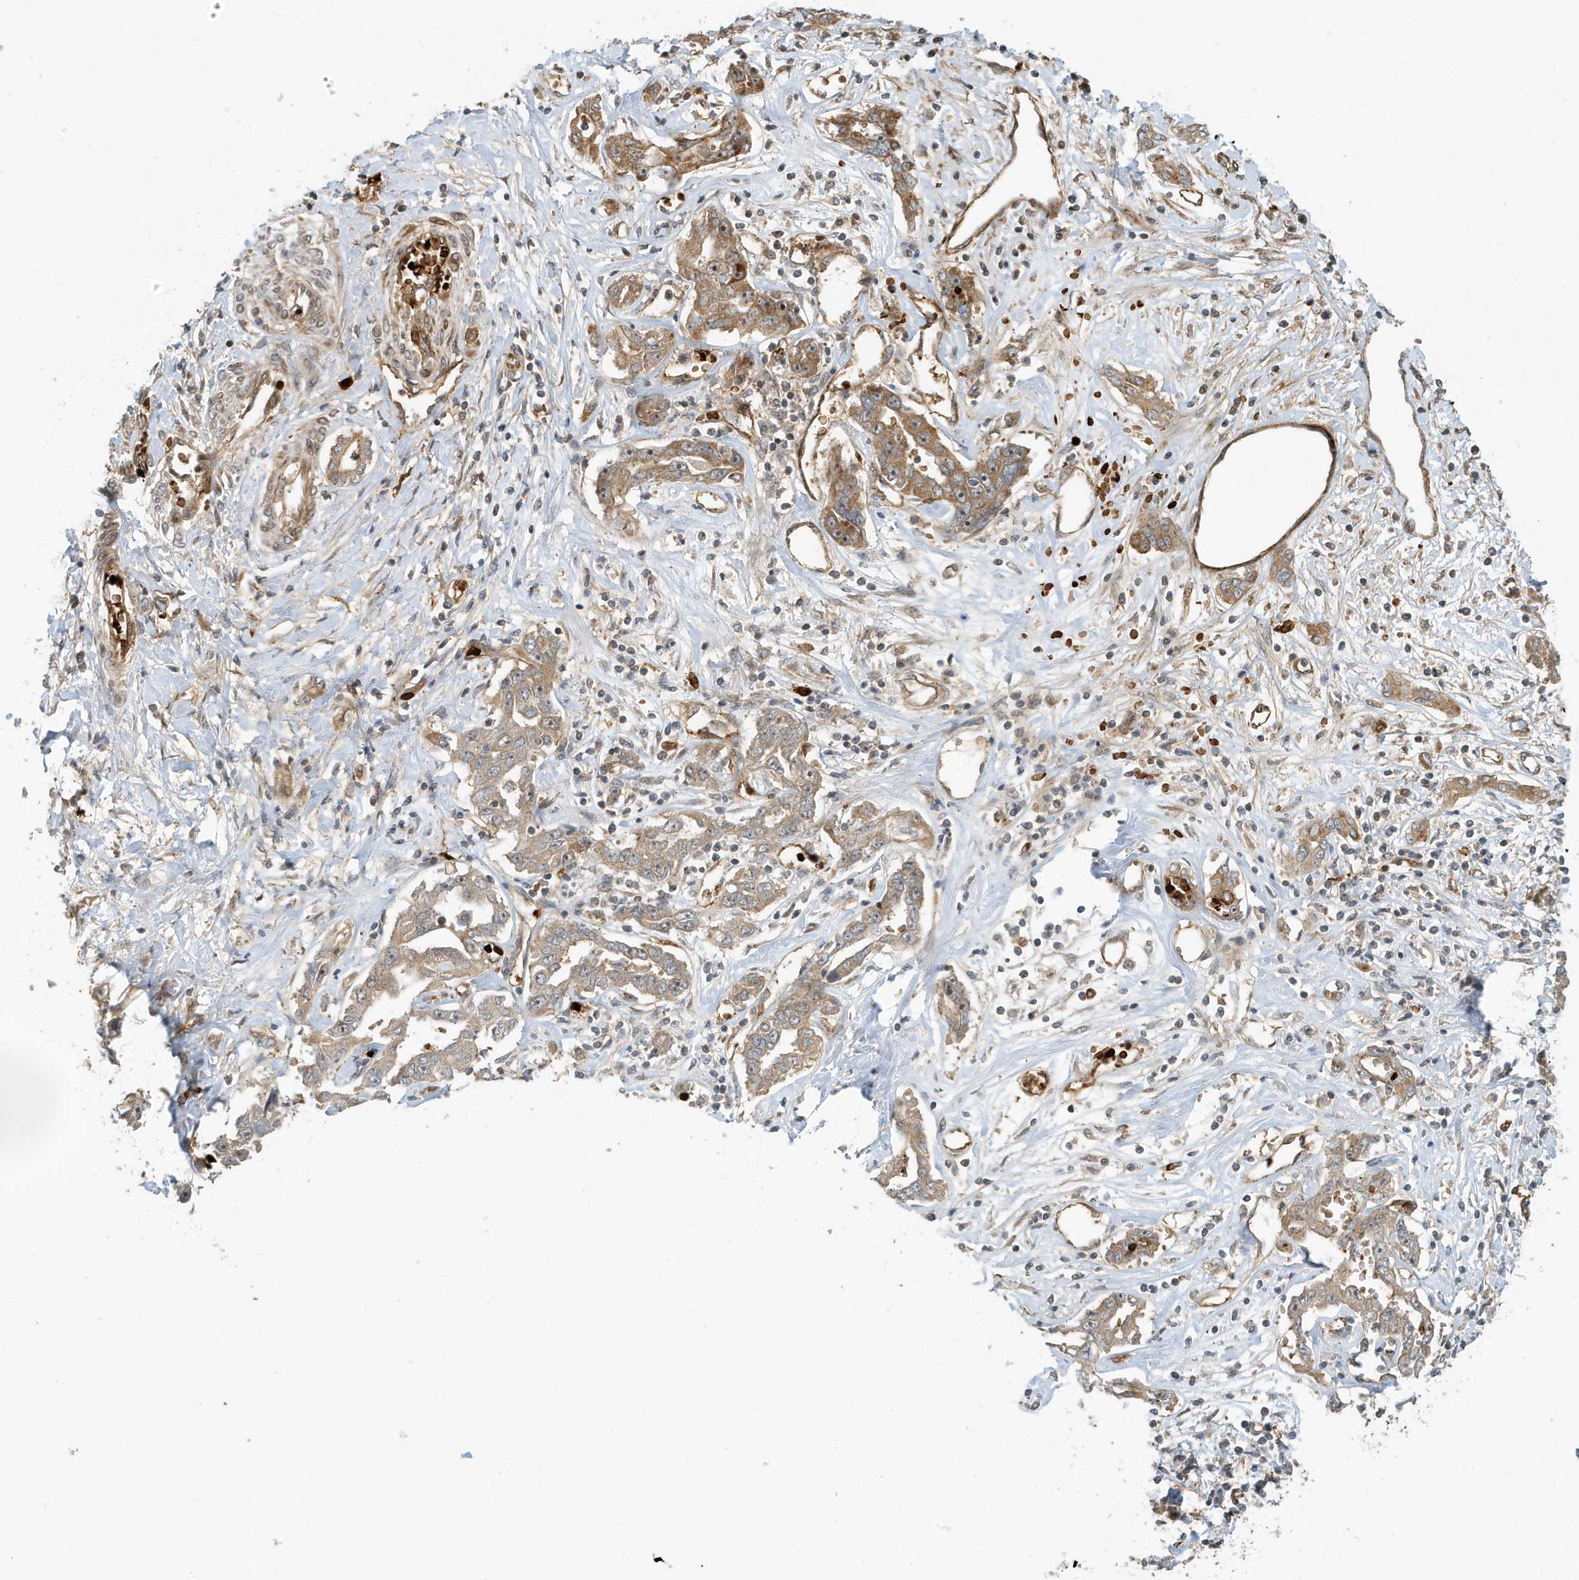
{"staining": {"intensity": "weak", "quantity": "25%-75%", "location": "cytoplasmic/membranous"}, "tissue": "liver cancer", "cell_type": "Tumor cells", "image_type": "cancer", "snomed": [{"axis": "morphology", "description": "Cholangiocarcinoma"}, {"axis": "topography", "description": "Liver"}], "caption": "Immunohistochemical staining of liver cancer (cholangiocarcinoma) reveals low levels of weak cytoplasmic/membranous protein positivity in approximately 25%-75% of tumor cells.", "gene": "FYCO1", "patient": {"sex": "male", "age": 59}}